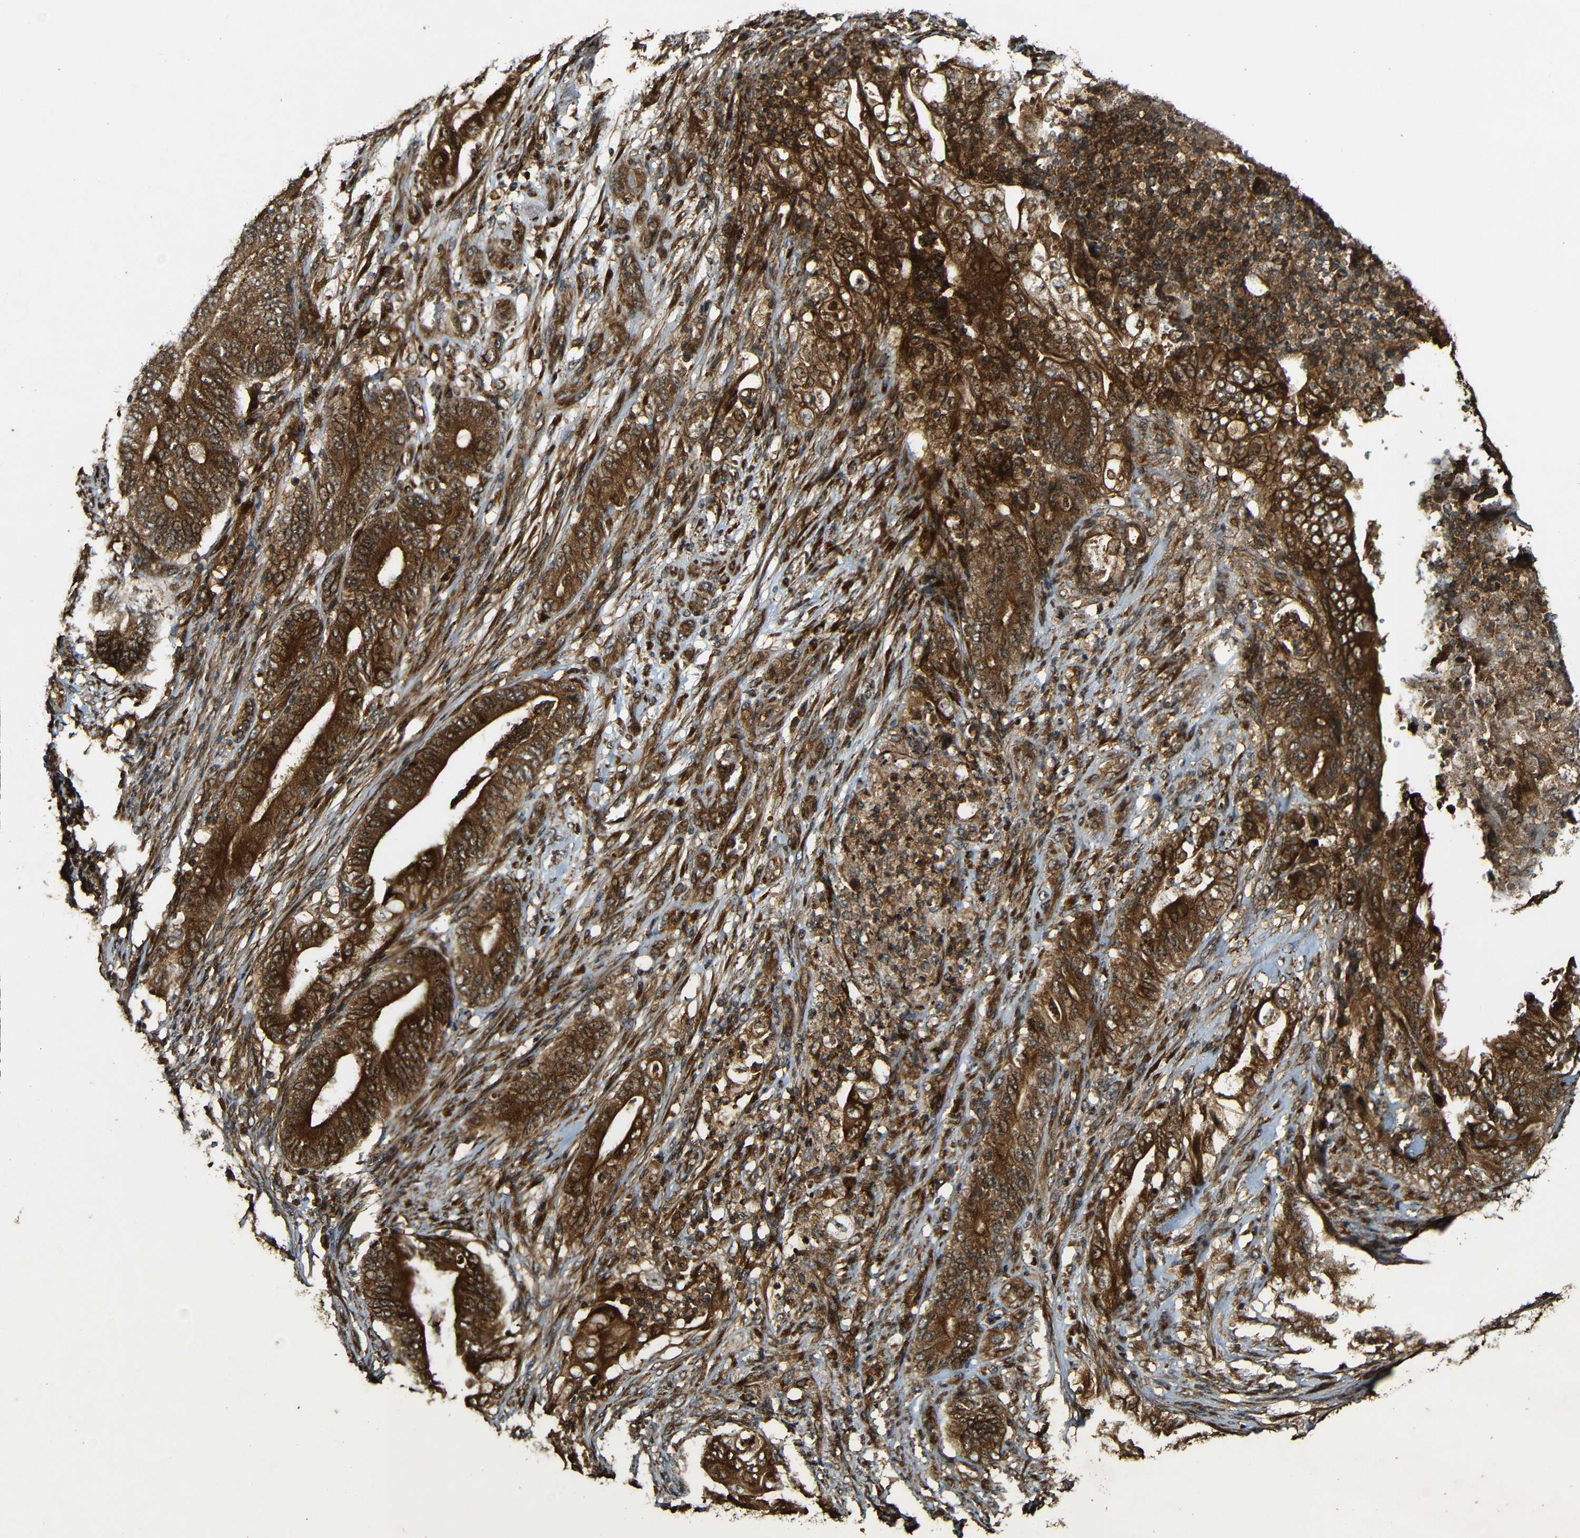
{"staining": {"intensity": "strong", "quantity": ">75%", "location": "cytoplasmic/membranous"}, "tissue": "stomach cancer", "cell_type": "Tumor cells", "image_type": "cancer", "snomed": [{"axis": "morphology", "description": "Adenocarcinoma, NOS"}, {"axis": "topography", "description": "Stomach"}], "caption": "Immunohistochemistry (IHC) of adenocarcinoma (stomach) shows high levels of strong cytoplasmic/membranous expression in approximately >75% of tumor cells. (DAB IHC, brown staining for protein, blue staining for nuclei).", "gene": "CASP8", "patient": {"sex": "female", "age": 73}}